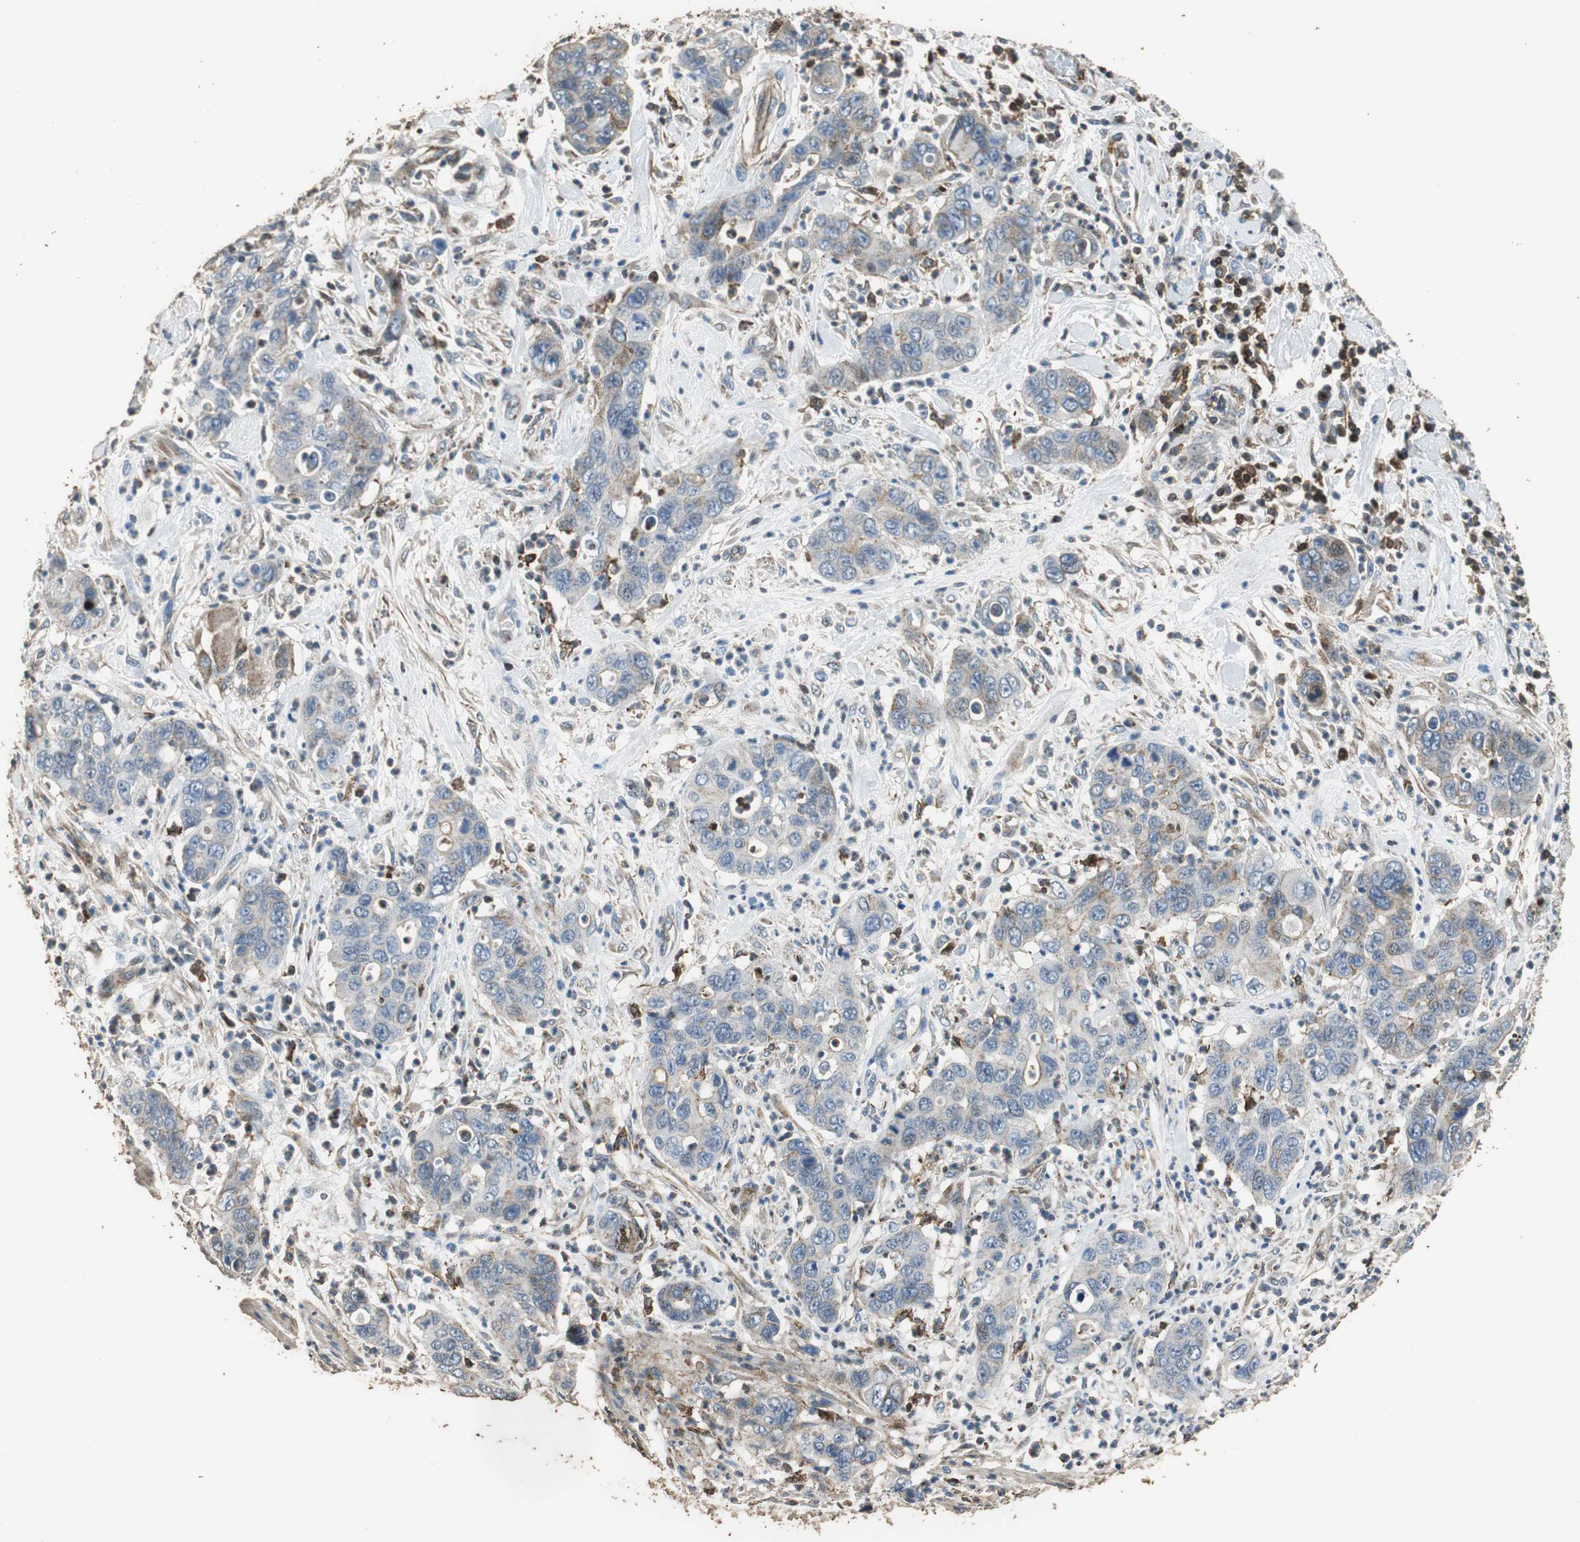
{"staining": {"intensity": "weak", "quantity": "<25%", "location": "cytoplasmic/membranous"}, "tissue": "pancreatic cancer", "cell_type": "Tumor cells", "image_type": "cancer", "snomed": [{"axis": "morphology", "description": "Adenocarcinoma, NOS"}, {"axis": "topography", "description": "Pancreas"}], "caption": "Photomicrograph shows no protein staining in tumor cells of pancreatic cancer (adenocarcinoma) tissue.", "gene": "PRKRA", "patient": {"sex": "female", "age": 71}}